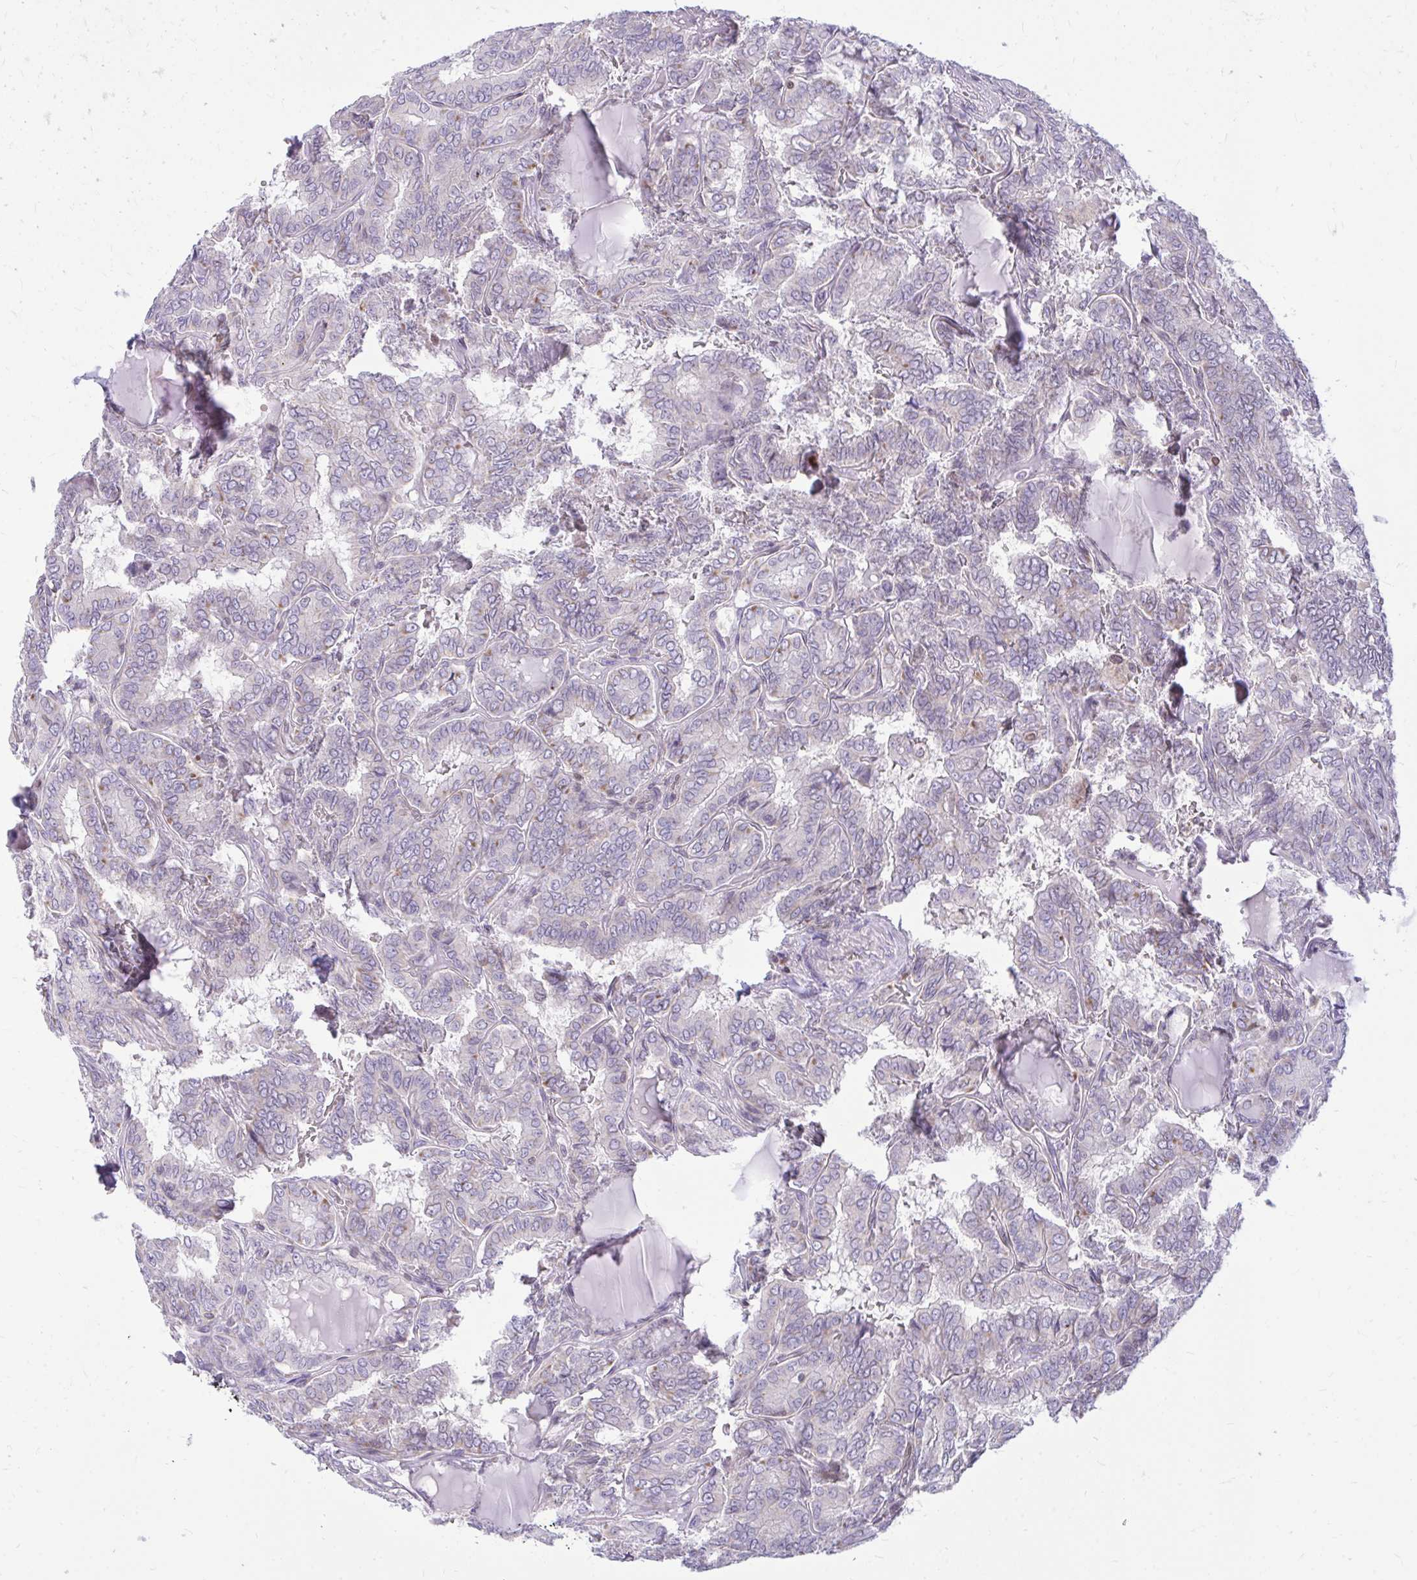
{"staining": {"intensity": "moderate", "quantity": "<25%", "location": "cytoplasmic/membranous"}, "tissue": "thyroid cancer", "cell_type": "Tumor cells", "image_type": "cancer", "snomed": [{"axis": "morphology", "description": "Papillary adenocarcinoma, NOS"}, {"axis": "topography", "description": "Thyroid gland"}], "caption": "Immunohistochemistry photomicrograph of neoplastic tissue: thyroid cancer (papillary adenocarcinoma) stained using IHC shows low levels of moderate protein expression localized specifically in the cytoplasmic/membranous of tumor cells, appearing as a cytoplasmic/membranous brown color.", "gene": "RPS6KA2", "patient": {"sex": "female", "age": 46}}